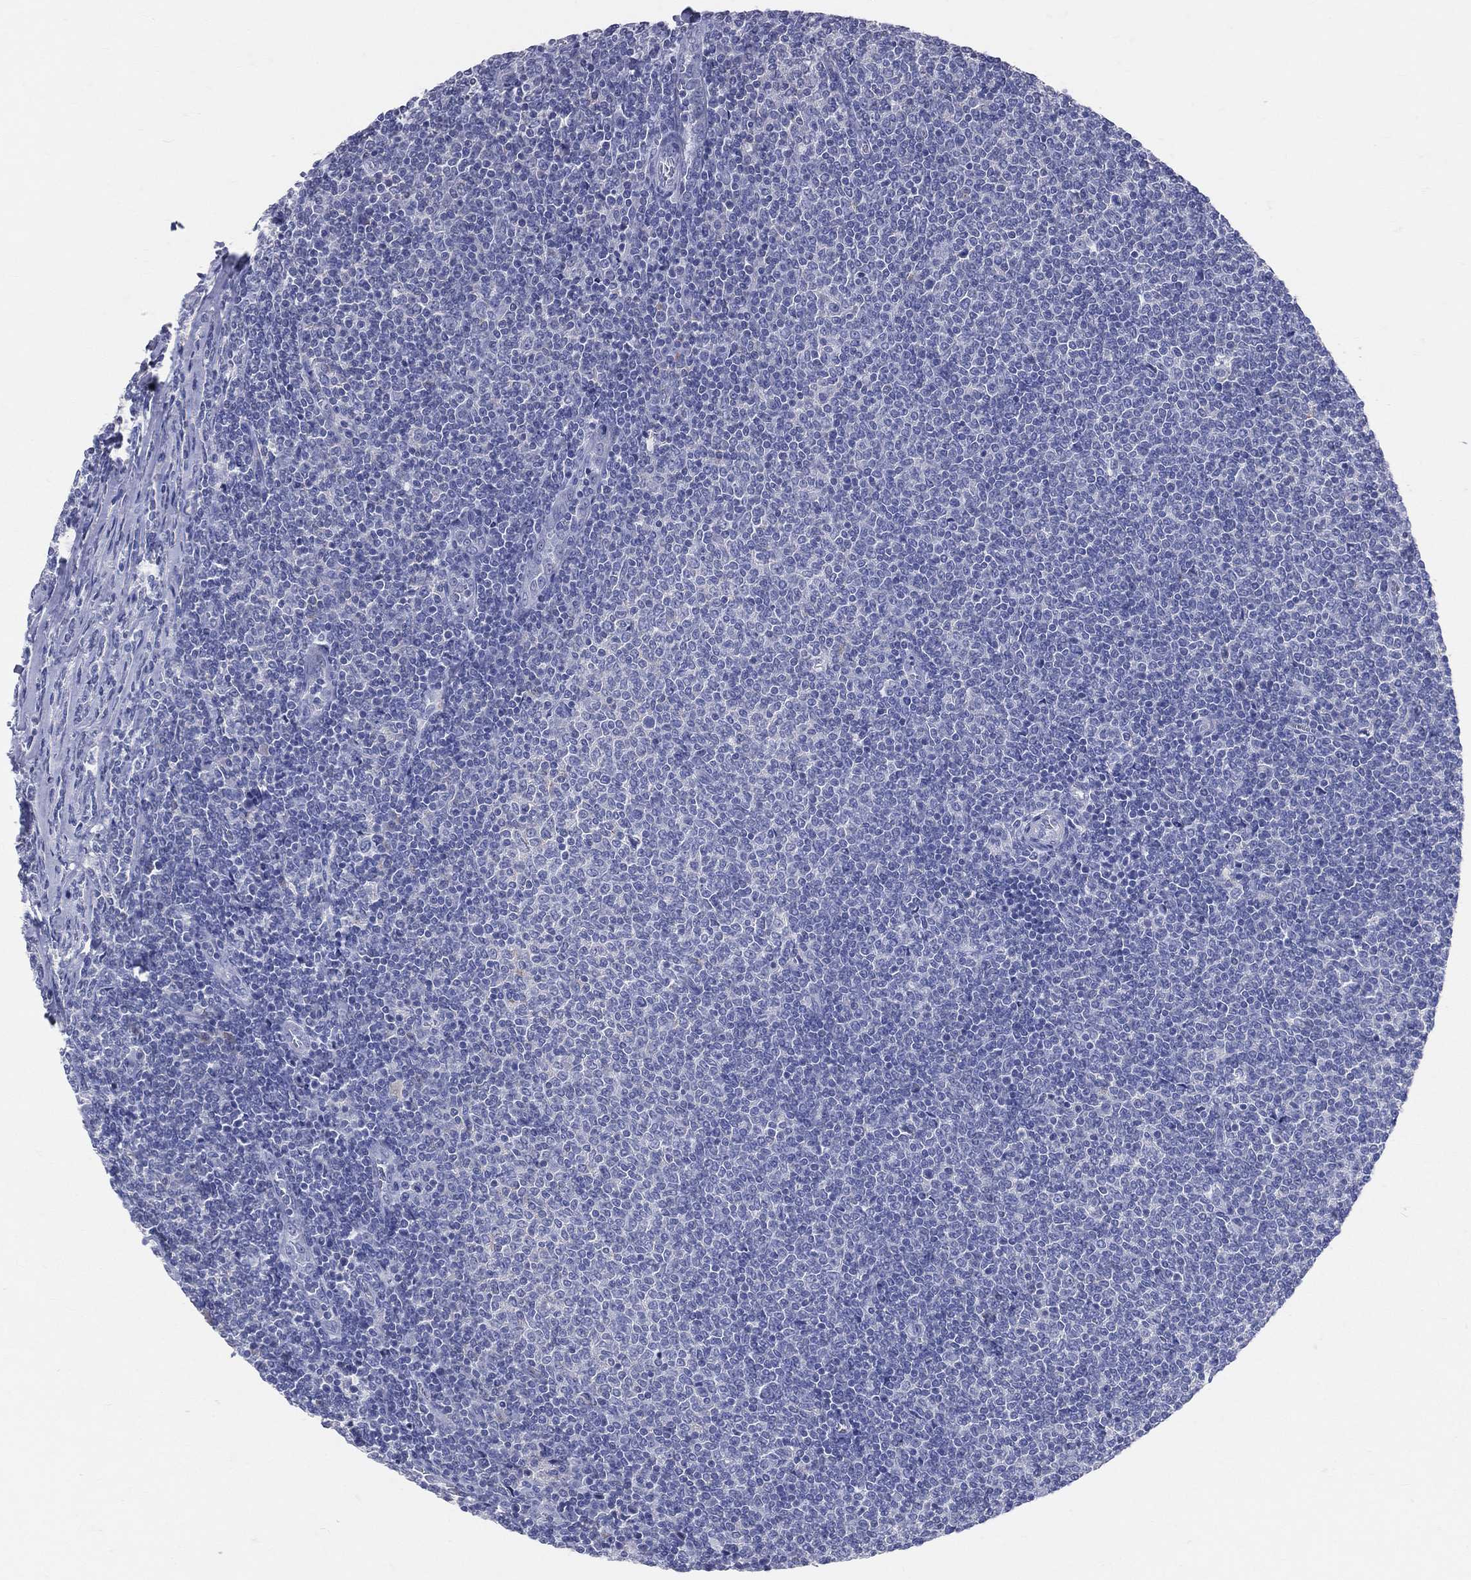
{"staining": {"intensity": "weak", "quantity": "<25%", "location": "cytoplasmic/membranous"}, "tissue": "lymphoma", "cell_type": "Tumor cells", "image_type": "cancer", "snomed": [{"axis": "morphology", "description": "Malignant lymphoma, non-Hodgkin's type, Low grade"}, {"axis": "topography", "description": "Lymph node"}], "caption": "The immunohistochemistry micrograph has no significant staining in tumor cells of malignant lymphoma, non-Hodgkin's type (low-grade) tissue.", "gene": "LAT", "patient": {"sex": "male", "age": 52}}